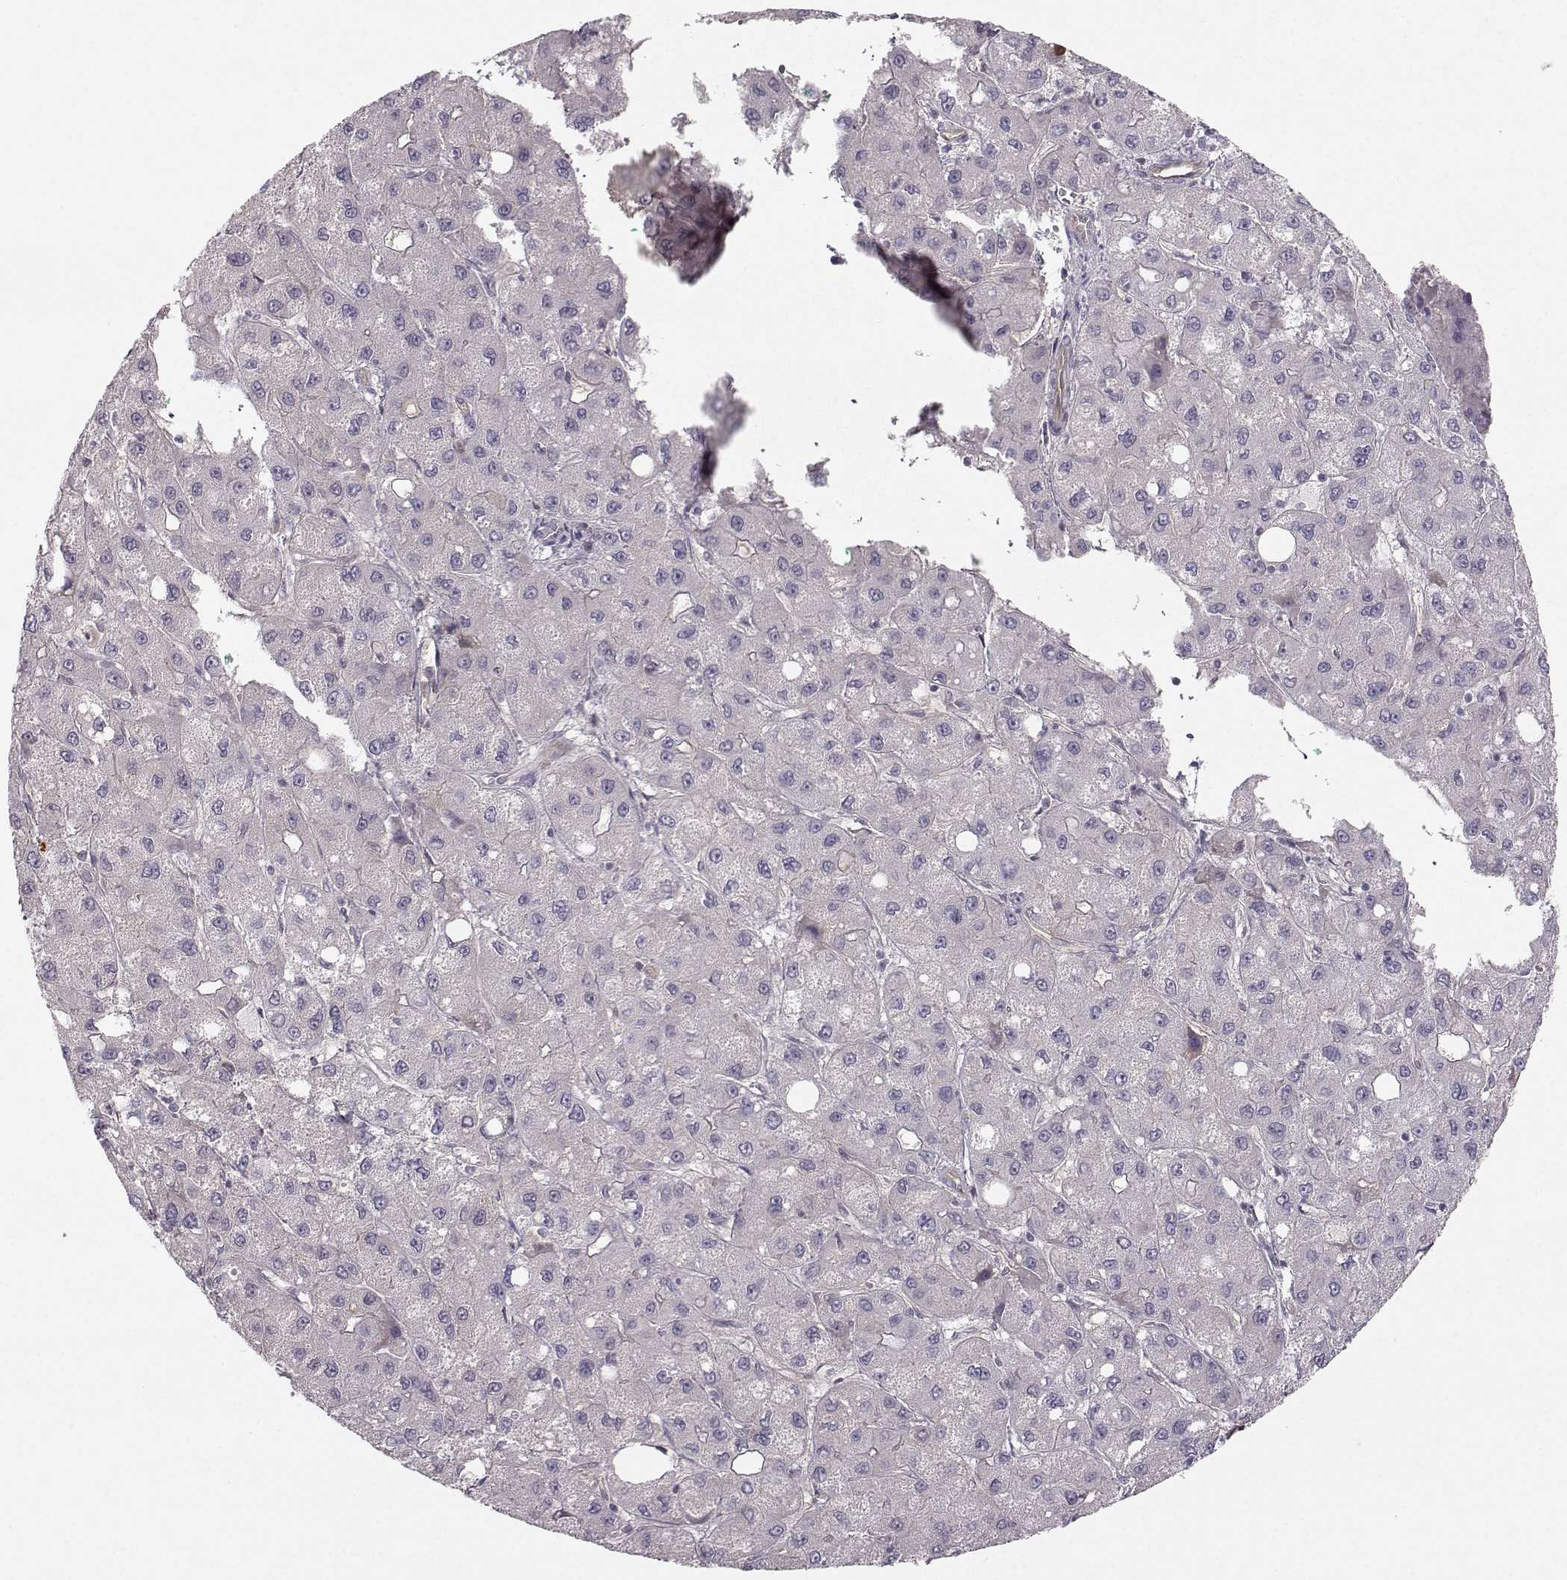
{"staining": {"intensity": "negative", "quantity": "none", "location": "none"}, "tissue": "liver cancer", "cell_type": "Tumor cells", "image_type": "cancer", "snomed": [{"axis": "morphology", "description": "Carcinoma, Hepatocellular, NOS"}, {"axis": "topography", "description": "Liver"}], "caption": "This is a histopathology image of IHC staining of liver cancer (hepatocellular carcinoma), which shows no staining in tumor cells.", "gene": "OPRD1", "patient": {"sex": "male", "age": 73}}